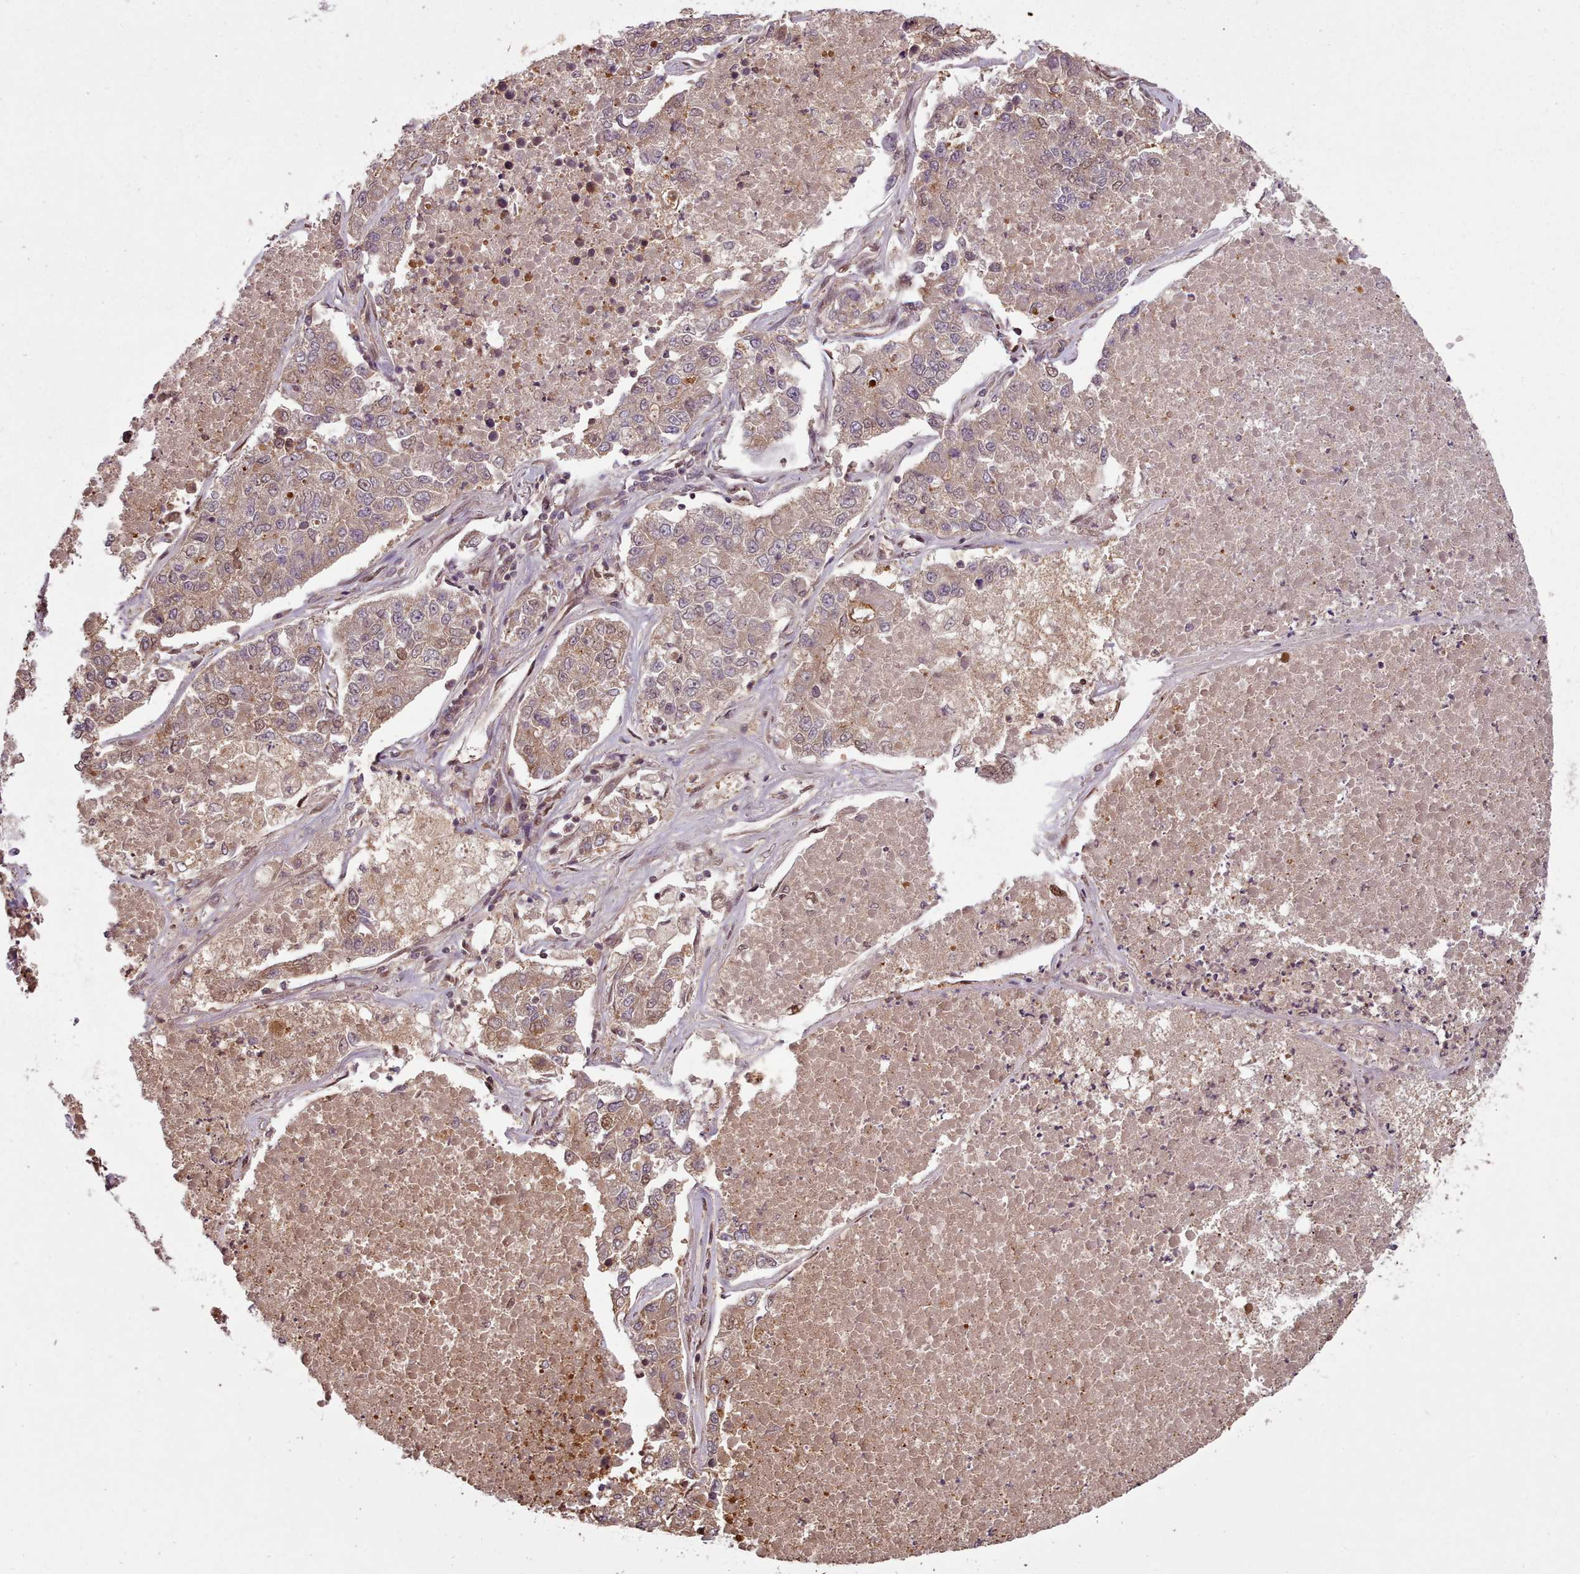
{"staining": {"intensity": "moderate", "quantity": "25%-75%", "location": "cytoplasmic/membranous,nuclear"}, "tissue": "lung cancer", "cell_type": "Tumor cells", "image_type": "cancer", "snomed": [{"axis": "morphology", "description": "Adenocarcinoma, NOS"}, {"axis": "topography", "description": "Lung"}], "caption": "Adenocarcinoma (lung) was stained to show a protein in brown. There is medium levels of moderate cytoplasmic/membranous and nuclear expression in about 25%-75% of tumor cells.", "gene": "RPS27A", "patient": {"sex": "male", "age": 49}}